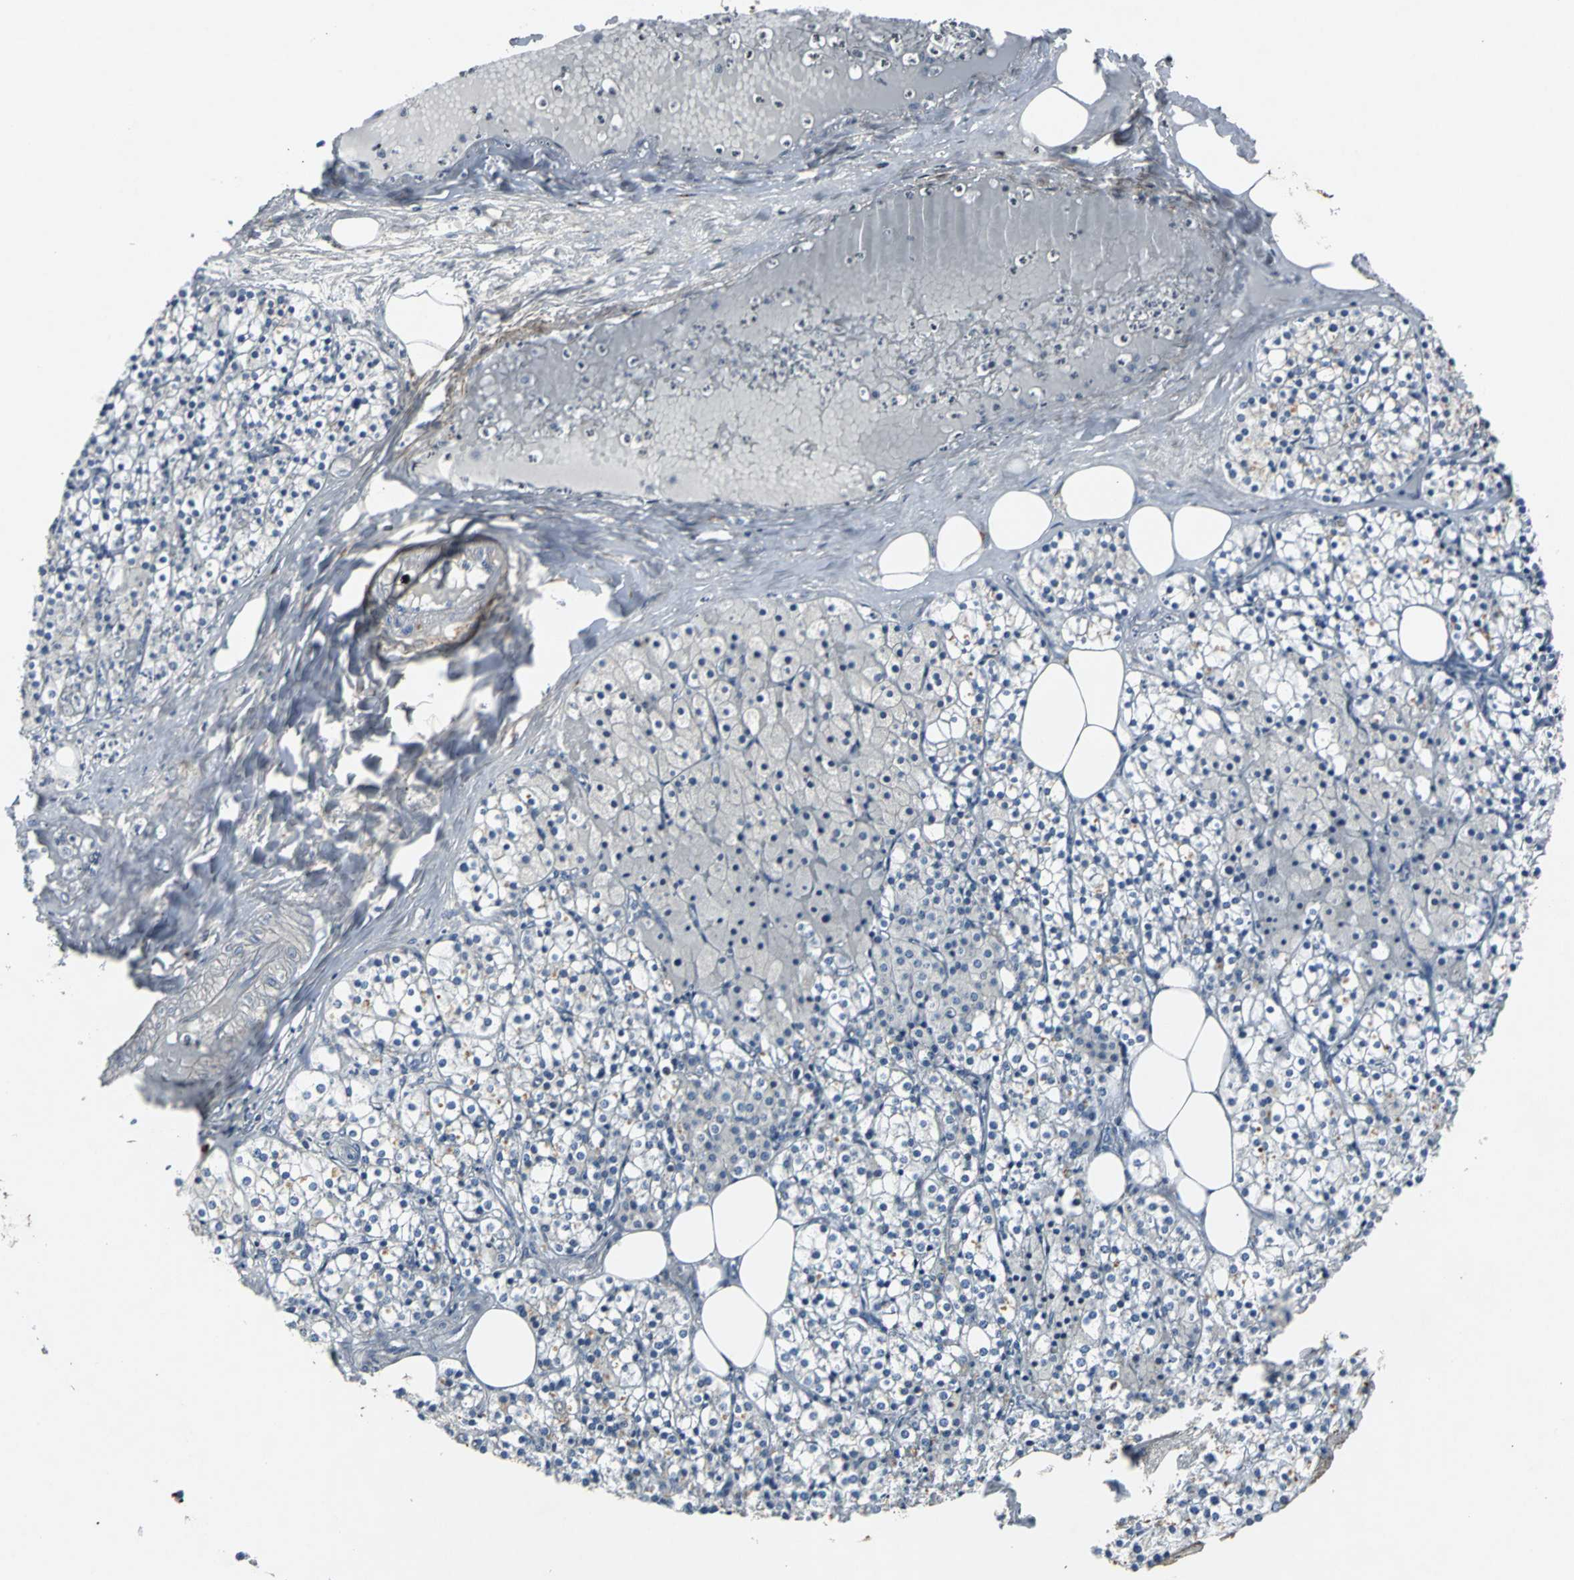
{"staining": {"intensity": "negative", "quantity": "none", "location": "none"}, "tissue": "parathyroid gland", "cell_type": "Glandular cells", "image_type": "normal", "snomed": [{"axis": "morphology", "description": "Normal tissue, NOS"}, {"axis": "topography", "description": "Parathyroid gland"}], "caption": "There is no significant staining in glandular cells of parathyroid gland. The staining is performed using DAB (3,3'-diaminobenzidine) brown chromogen with nuclei counter-stained in using hematoxylin.", "gene": "EFNB3", "patient": {"sex": "female", "age": 63}}